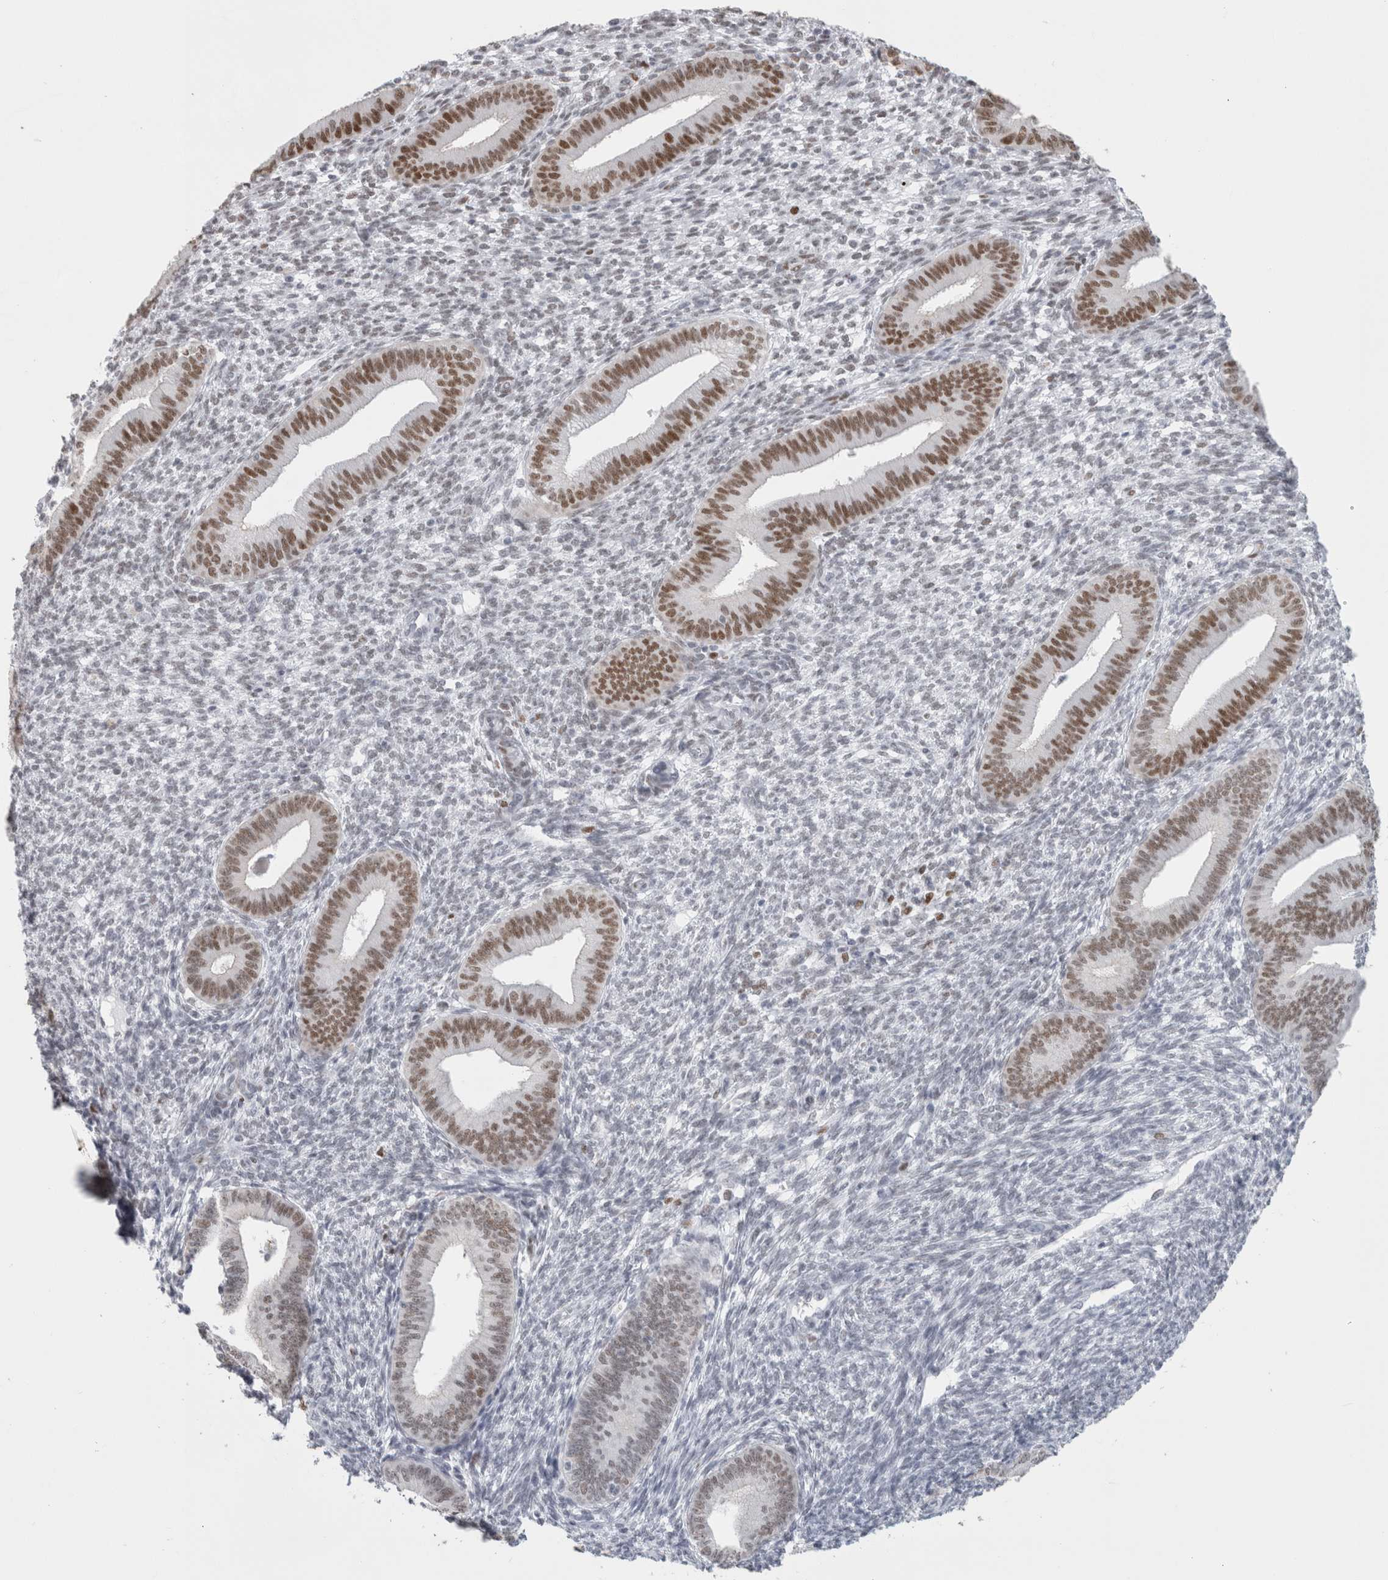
{"staining": {"intensity": "negative", "quantity": "none", "location": "none"}, "tissue": "endometrium", "cell_type": "Cells in endometrial stroma", "image_type": "normal", "snomed": [{"axis": "morphology", "description": "Normal tissue, NOS"}, {"axis": "topography", "description": "Endometrium"}], "caption": "DAB immunohistochemical staining of normal endometrium reveals no significant staining in cells in endometrial stroma.", "gene": "SMARCC1", "patient": {"sex": "female", "age": 46}}